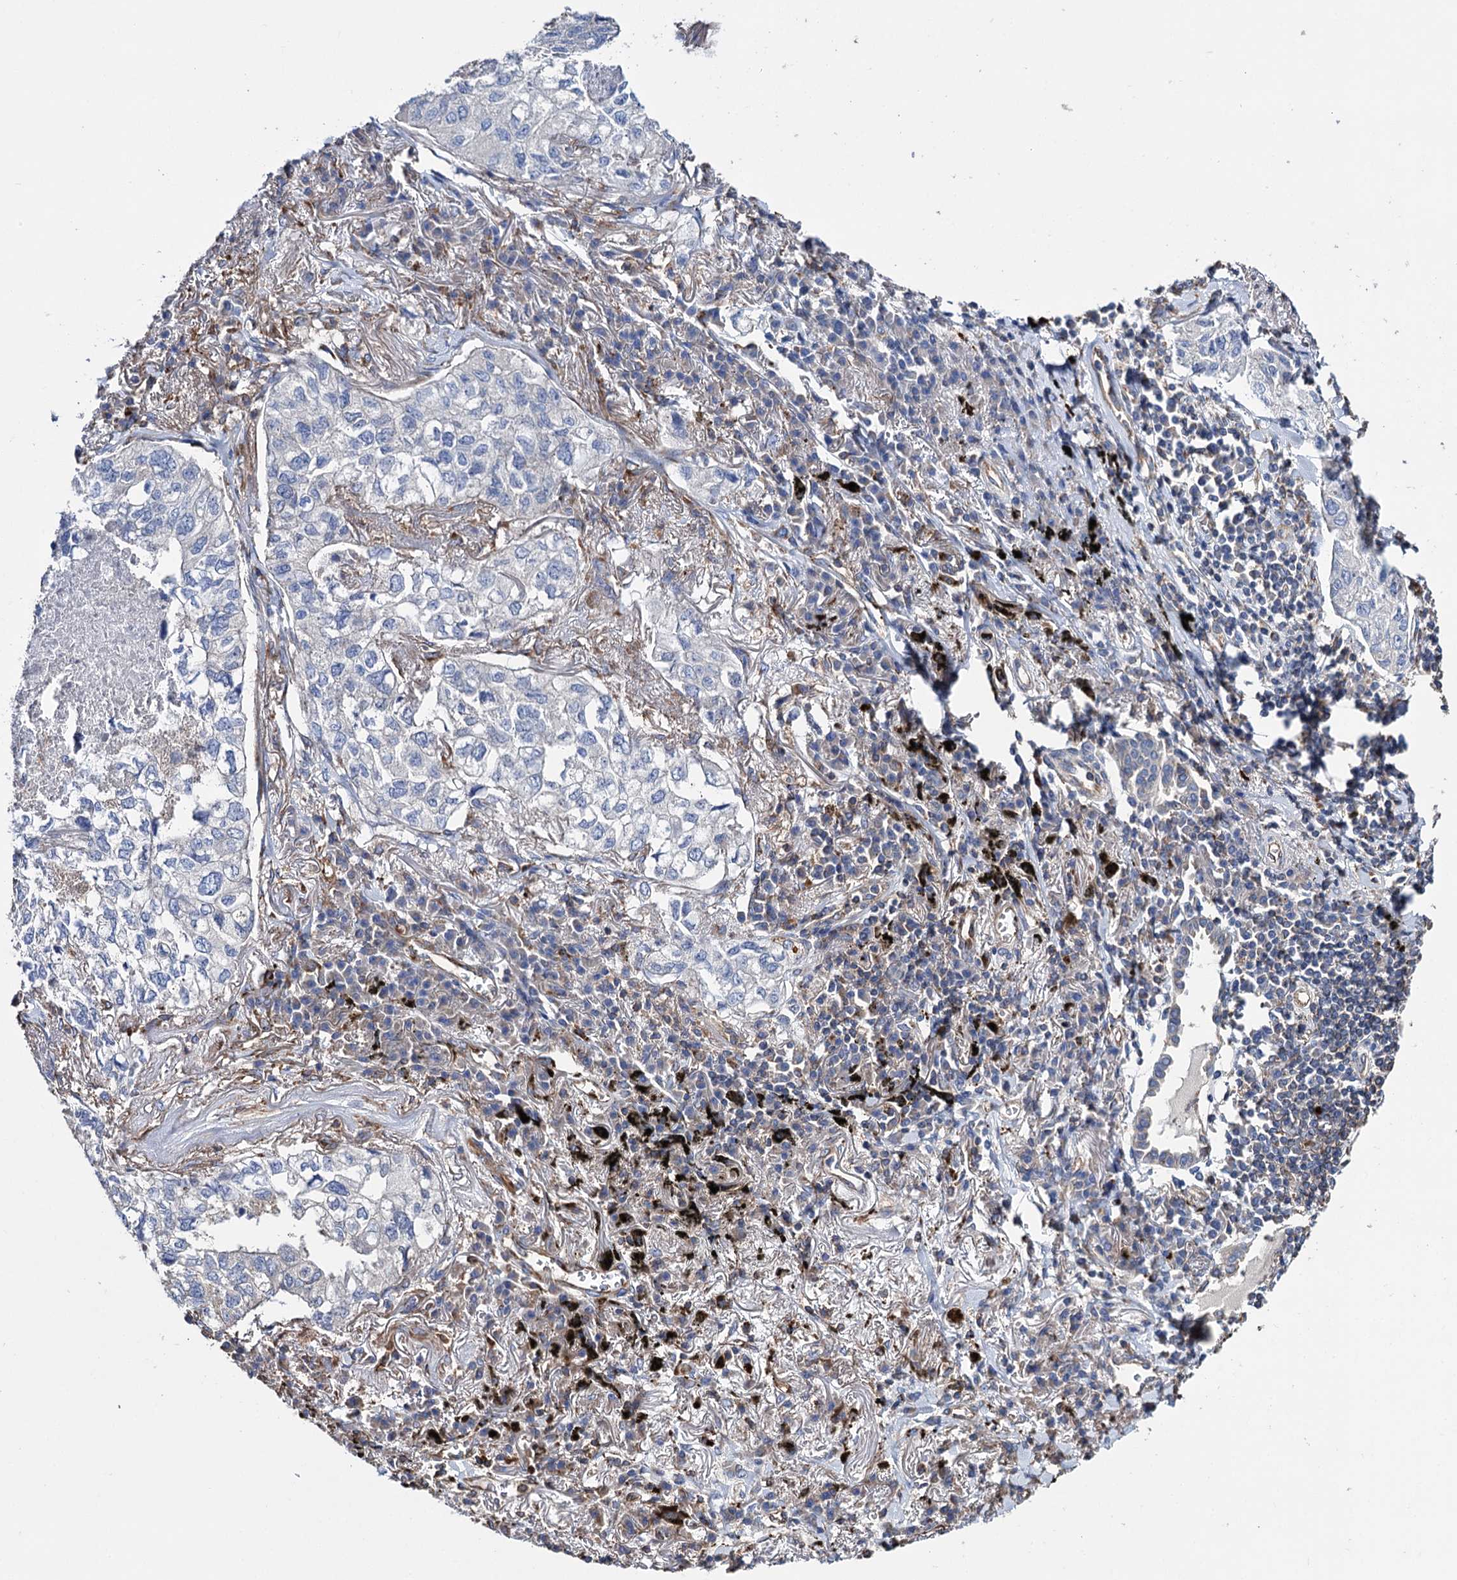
{"staining": {"intensity": "negative", "quantity": "none", "location": "none"}, "tissue": "lung cancer", "cell_type": "Tumor cells", "image_type": "cancer", "snomed": [{"axis": "morphology", "description": "Adenocarcinoma, NOS"}, {"axis": "topography", "description": "Lung"}], "caption": "Immunohistochemistry micrograph of human lung adenocarcinoma stained for a protein (brown), which demonstrates no expression in tumor cells.", "gene": "SCPEP1", "patient": {"sex": "male", "age": 65}}